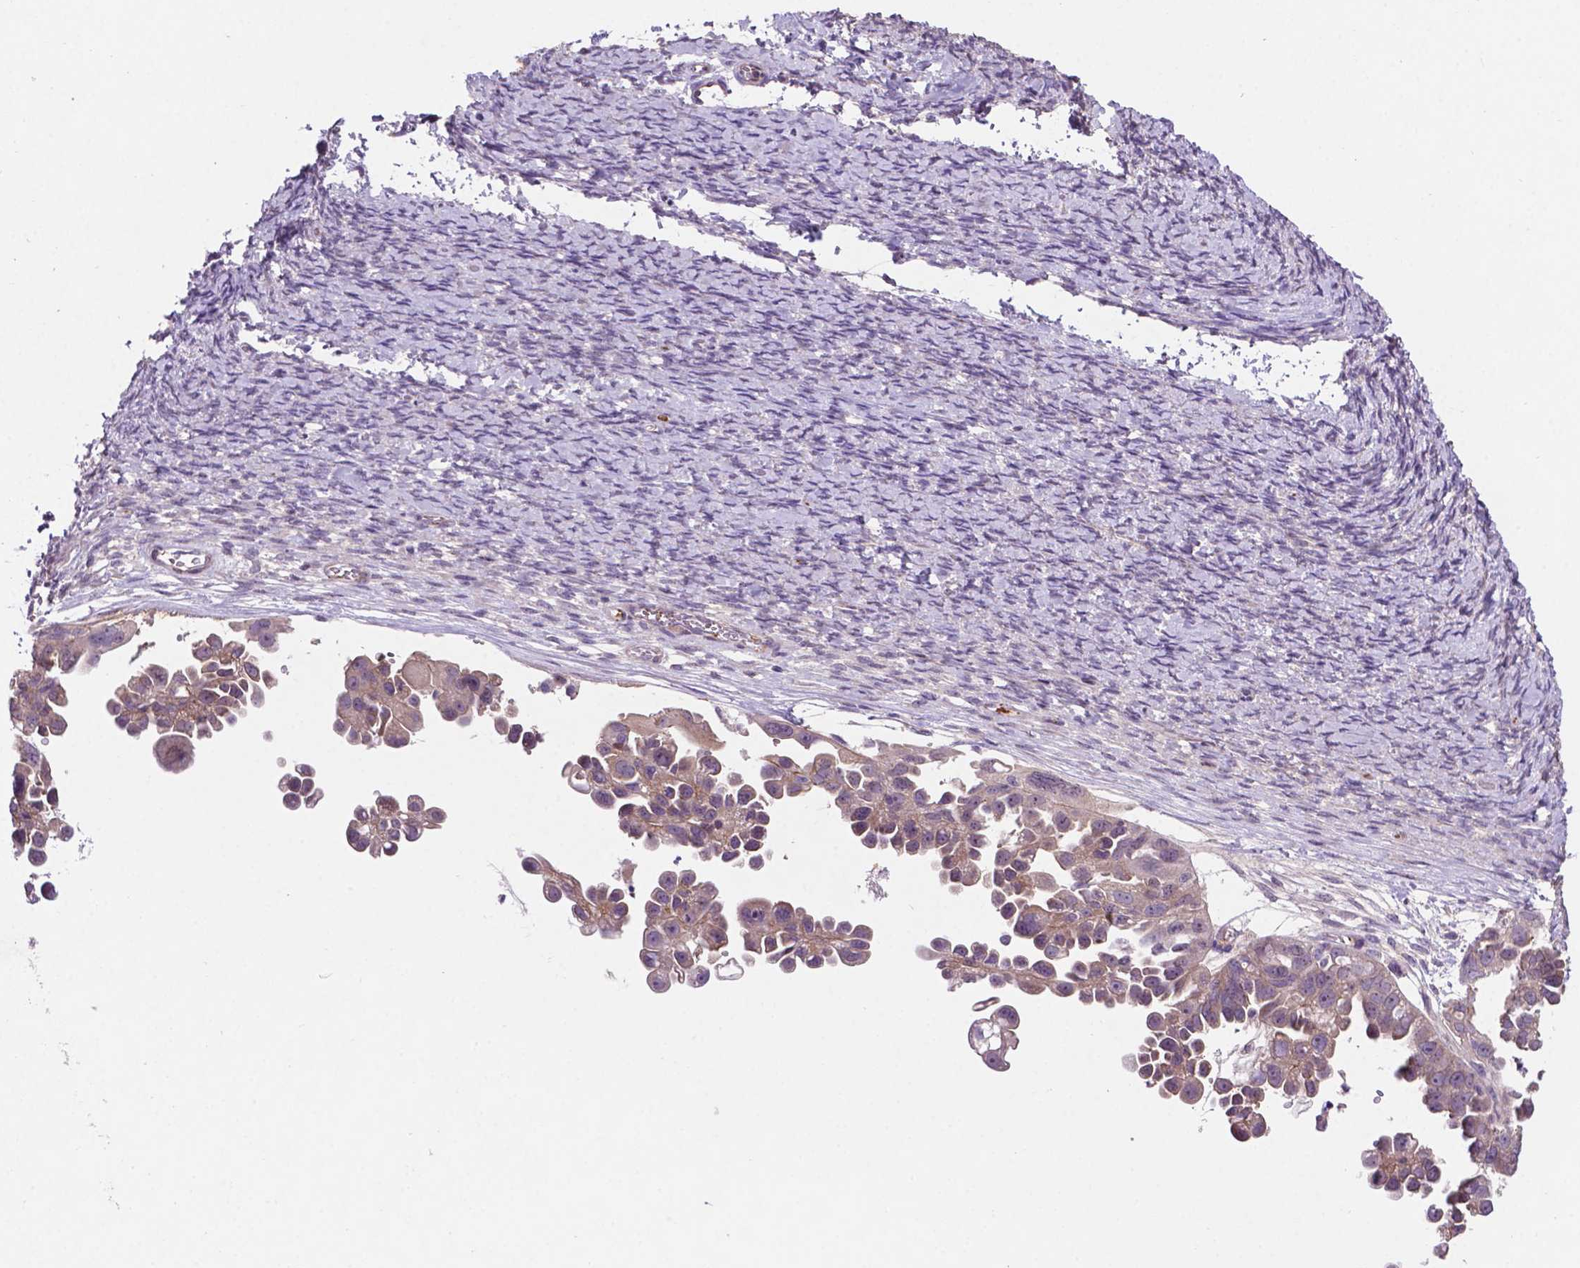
{"staining": {"intensity": "weak", "quantity": "<25%", "location": "cytoplasmic/membranous"}, "tissue": "ovarian cancer", "cell_type": "Tumor cells", "image_type": "cancer", "snomed": [{"axis": "morphology", "description": "Cystadenocarcinoma, serous, NOS"}, {"axis": "topography", "description": "Ovary"}], "caption": "Tumor cells are negative for brown protein staining in ovarian serous cystadenocarcinoma.", "gene": "ARL5C", "patient": {"sex": "female", "age": 53}}